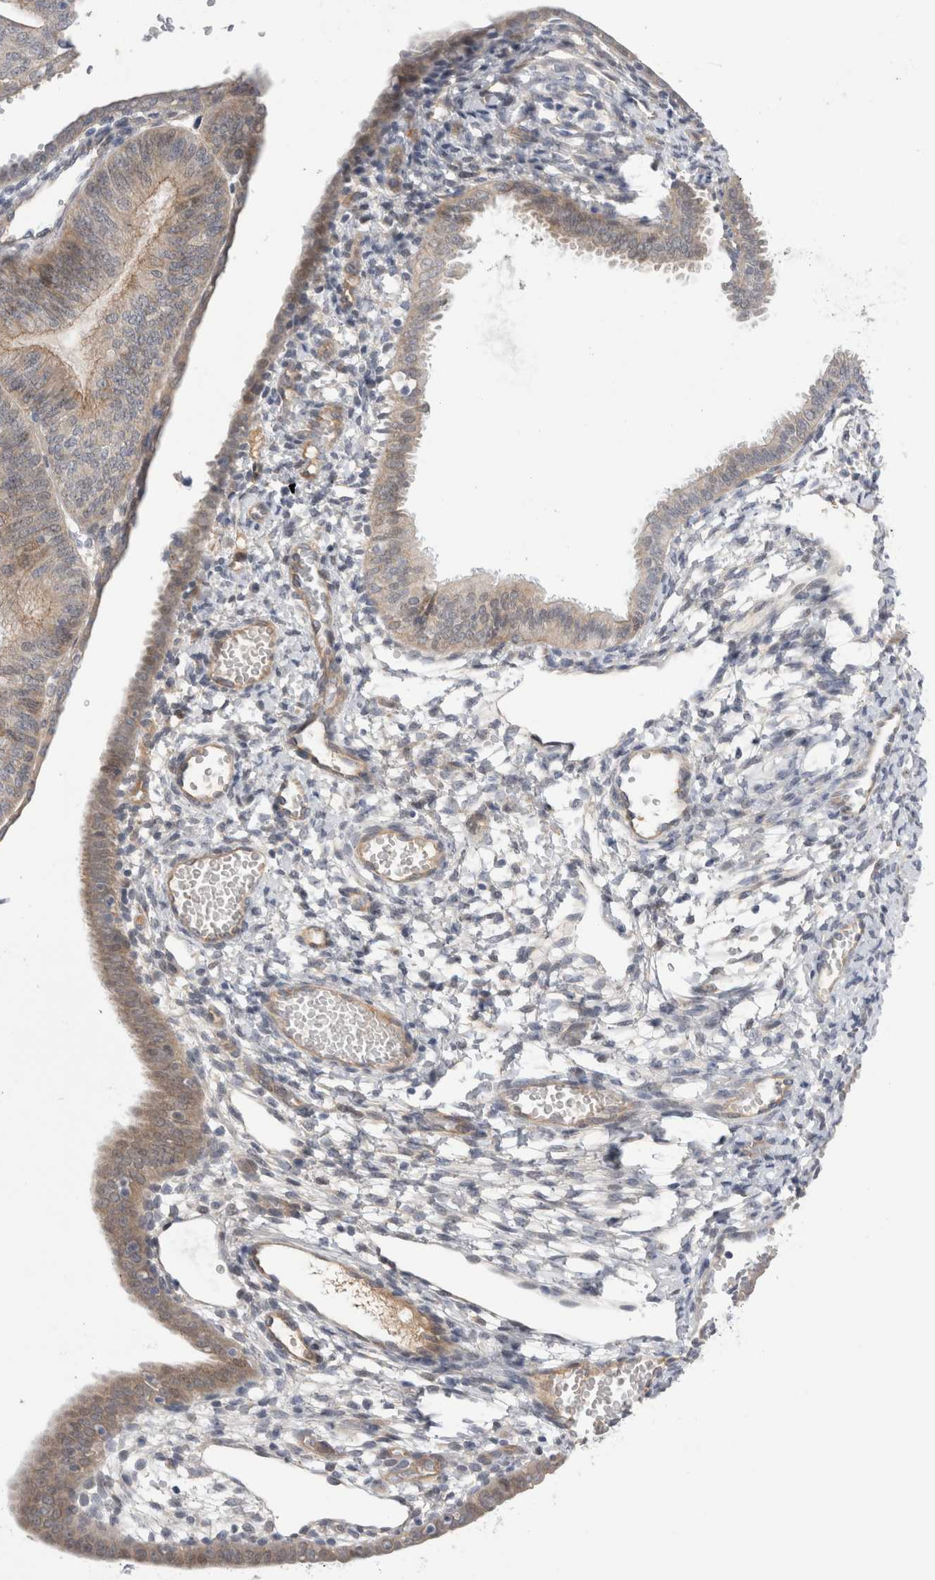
{"staining": {"intensity": "weak", "quantity": "<25%", "location": "cytoplasmic/membranous,nuclear"}, "tissue": "endometrial cancer", "cell_type": "Tumor cells", "image_type": "cancer", "snomed": [{"axis": "morphology", "description": "Adenocarcinoma, NOS"}, {"axis": "topography", "description": "Endometrium"}], "caption": "A high-resolution image shows IHC staining of endometrial adenocarcinoma, which displays no significant positivity in tumor cells.", "gene": "TAFA5", "patient": {"sex": "female", "age": 58}}